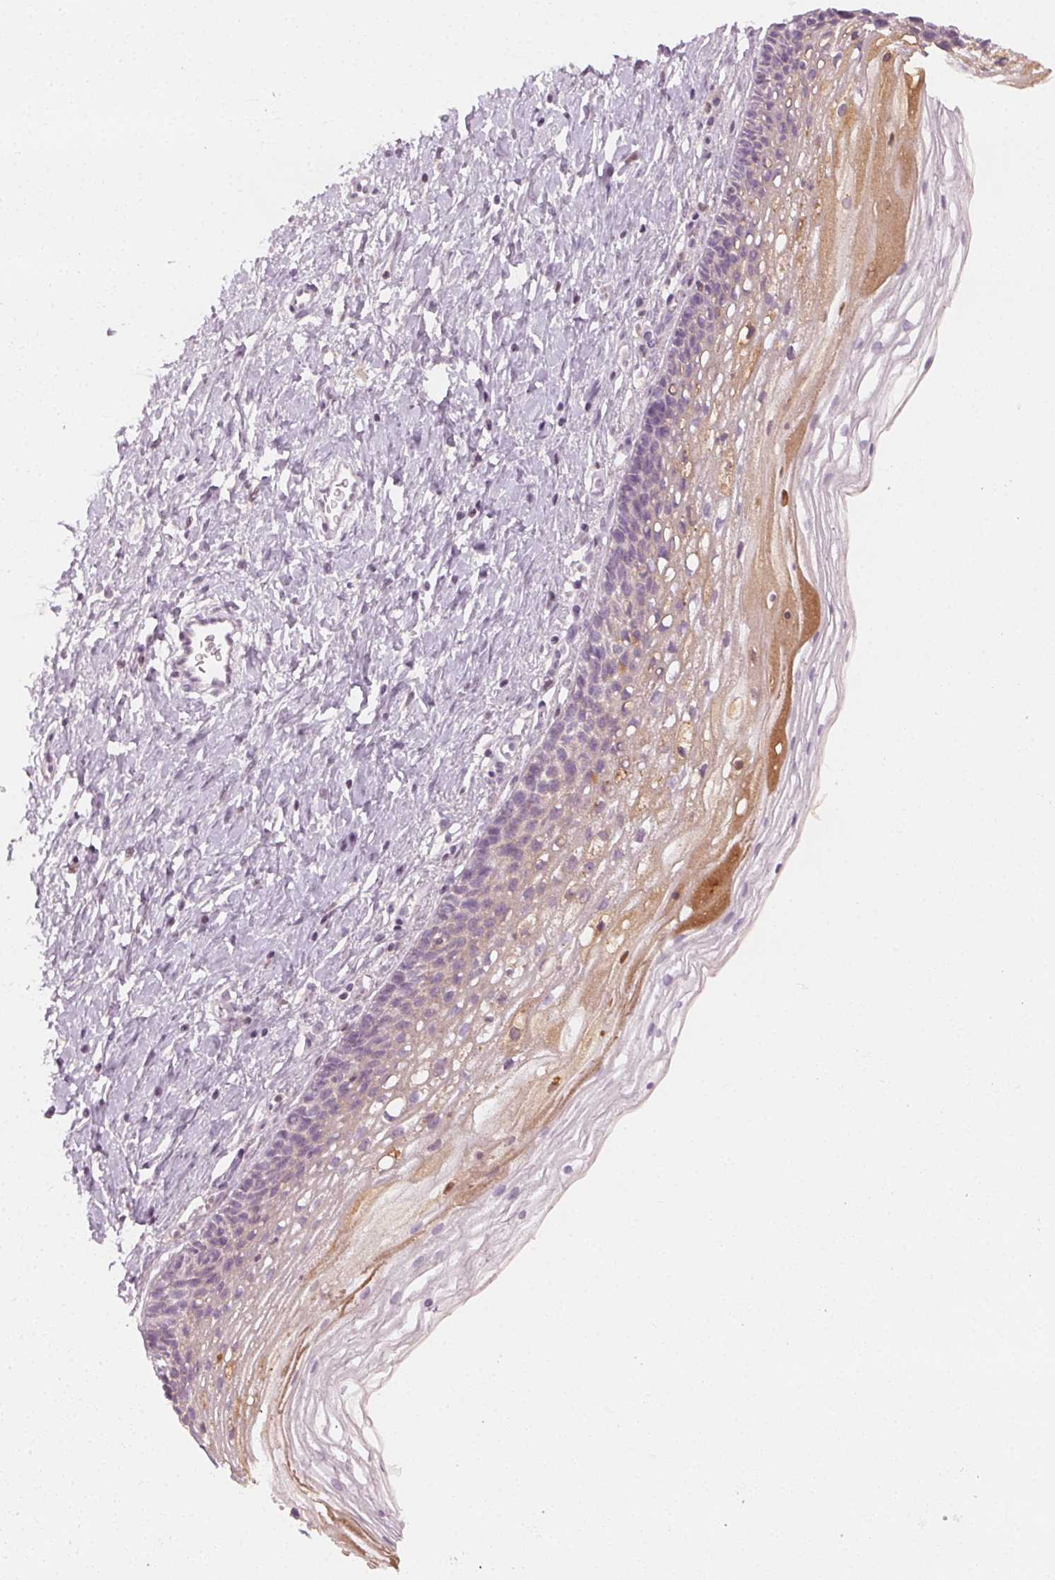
{"staining": {"intensity": "negative", "quantity": "none", "location": "none"}, "tissue": "cervix", "cell_type": "Glandular cells", "image_type": "normal", "snomed": [{"axis": "morphology", "description": "Normal tissue, NOS"}, {"axis": "topography", "description": "Cervix"}], "caption": "Immunohistochemistry (IHC) histopathology image of normal cervix: cervix stained with DAB shows no significant protein positivity in glandular cells.", "gene": "AFM", "patient": {"sex": "female", "age": 34}}